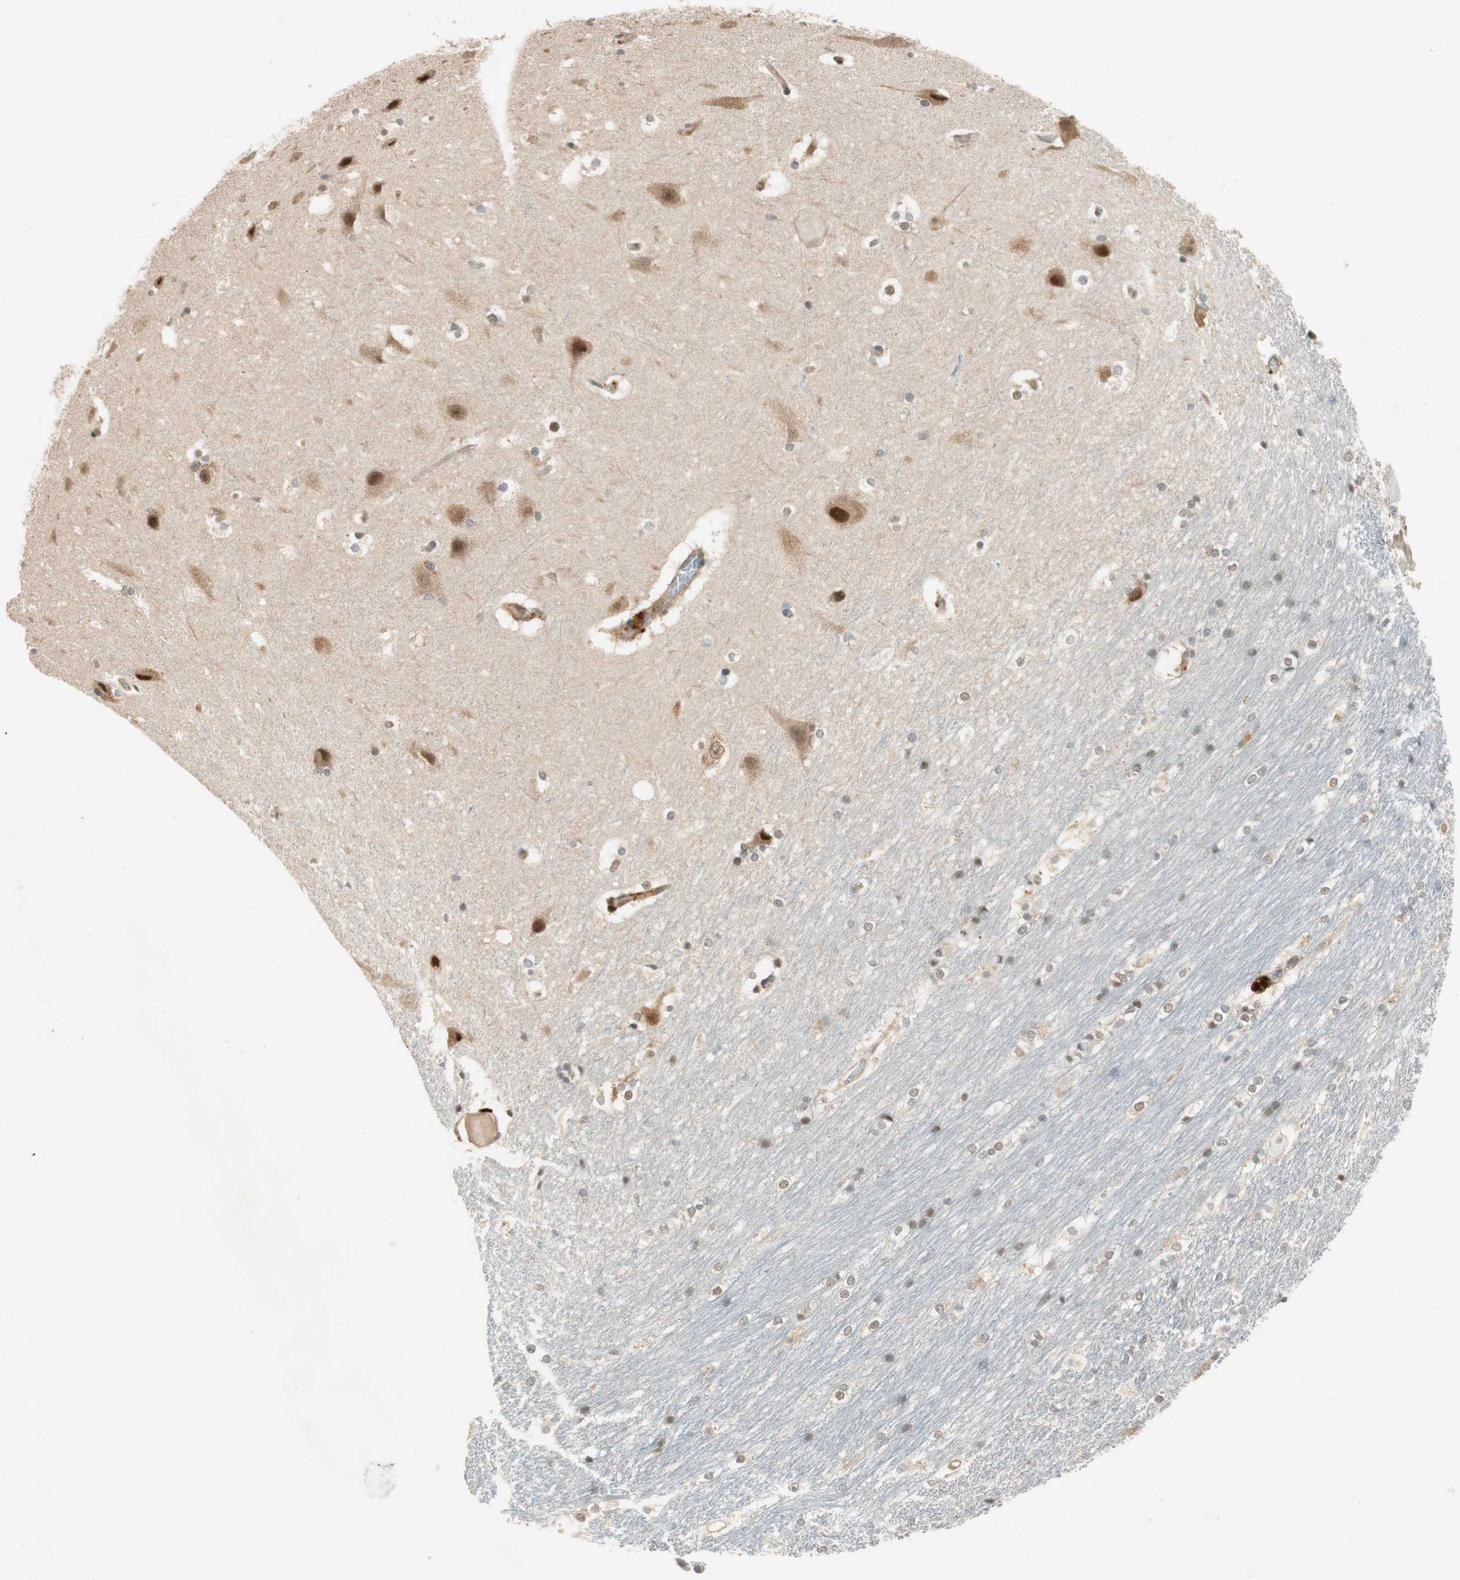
{"staining": {"intensity": "weak", "quantity": "25%-75%", "location": "cytoplasmic/membranous,nuclear"}, "tissue": "hippocampus", "cell_type": "Glial cells", "image_type": "normal", "snomed": [{"axis": "morphology", "description": "Normal tissue, NOS"}, {"axis": "topography", "description": "Hippocampus"}], "caption": "Weak cytoplasmic/membranous,nuclear protein expression is identified in about 25%-75% of glial cells in hippocampus. Nuclei are stained in blue.", "gene": "PSMD8", "patient": {"sex": "female", "age": 19}}